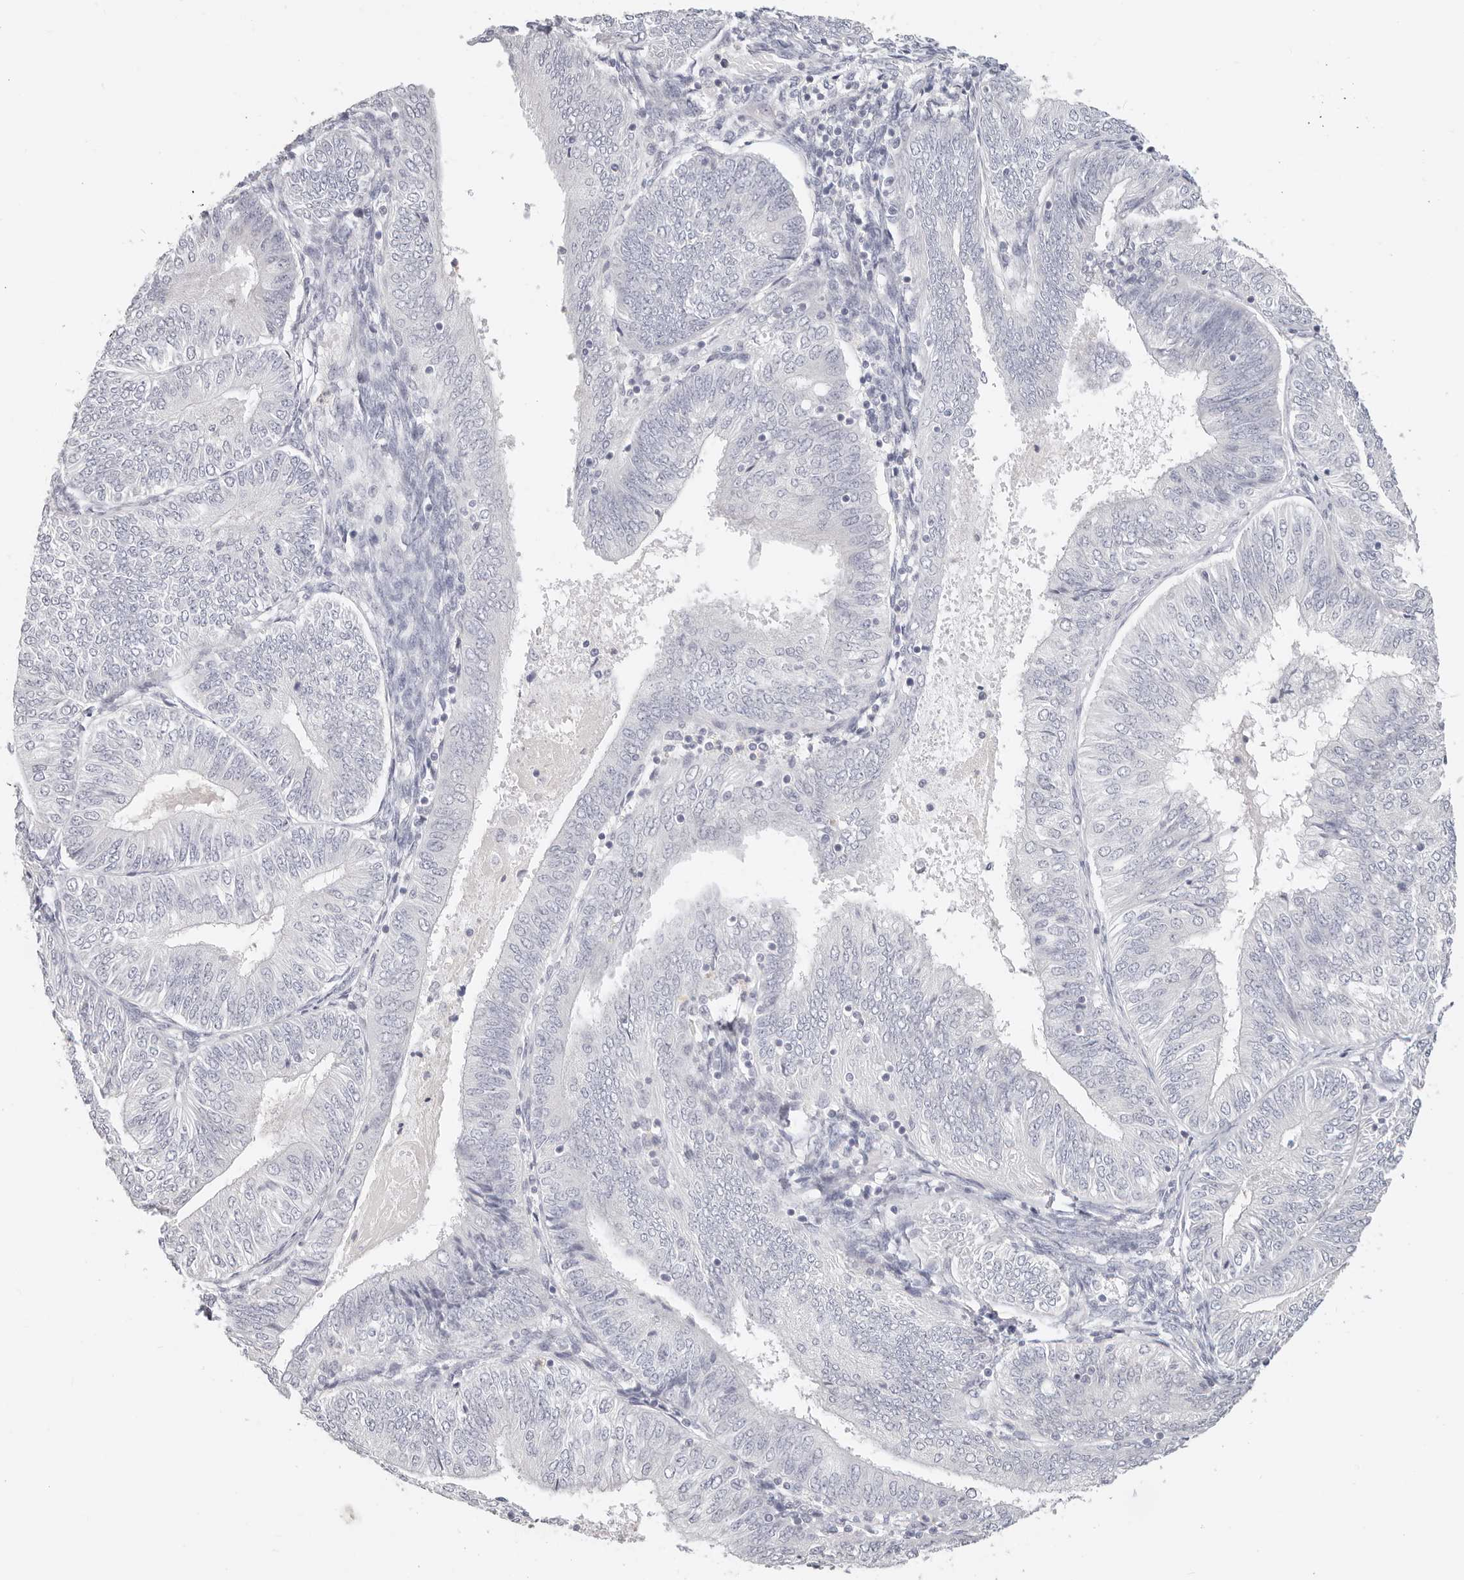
{"staining": {"intensity": "negative", "quantity": "none", "location": "none"}, "tissue": "endometrial cancer", "cell_type": "Tumor cells", "image_type": "cancer", "snomed": [{"axis": "morphology", "description": "Adenocarcinoma, NOS"}, {"axis": "topography", "description": "Endometrium"}], "caption": "Immunohistochemistry (IHC) histopathology image of neoplastic tissue: adenocarcinoma (endometrial) stained with DAB (3,3'-diaminobenzidine) displays no significant protein positivity in tumor cells. (DAB (3,3'-diaminobenzidine) IHC, high magnification).", "gene": "ASCL1", "patient": {"sex": "female", "age": 58}}